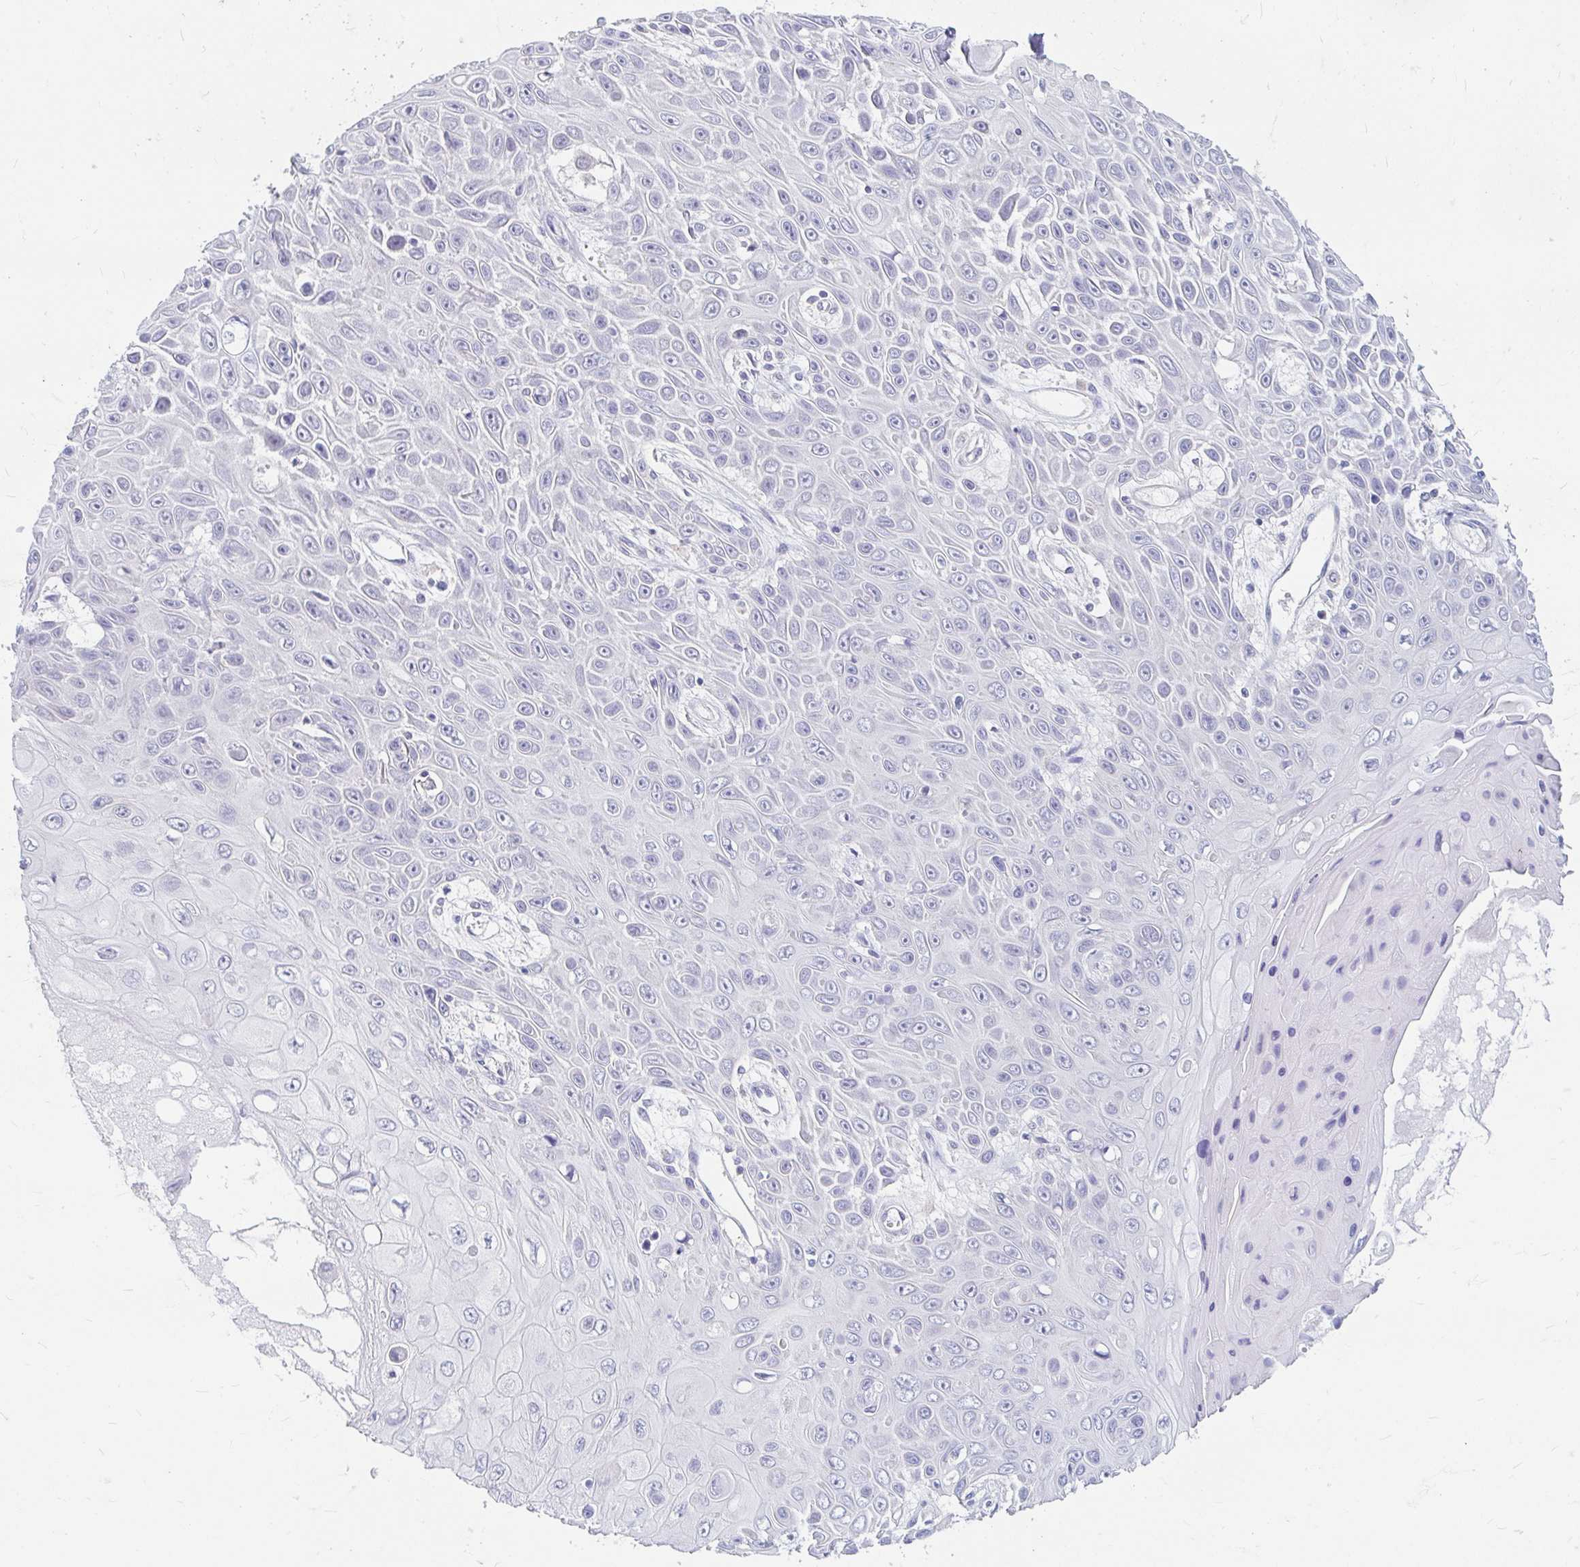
{"staining": {"intensity": "negative", "quantity": "none", "location": "none"}, "tissue": "skin cancer", "cell_type": "Tumor cells", "image_type": "cancer", "snomed": [{"axis": "morphology", "description": "Squamous cell carcinoma, NOS"}, {"axis": "topography", "description": "Skin"}], "caption": "Immunohistochemistry micrograph of neoplastic tissue: human skin cancer stained with DAB (3,3'-diaminobenzidine) reveals no significant protein staining in tumor cells.", "gene": "ADH1A", "patient": {"sex": "male", "age": 82}}